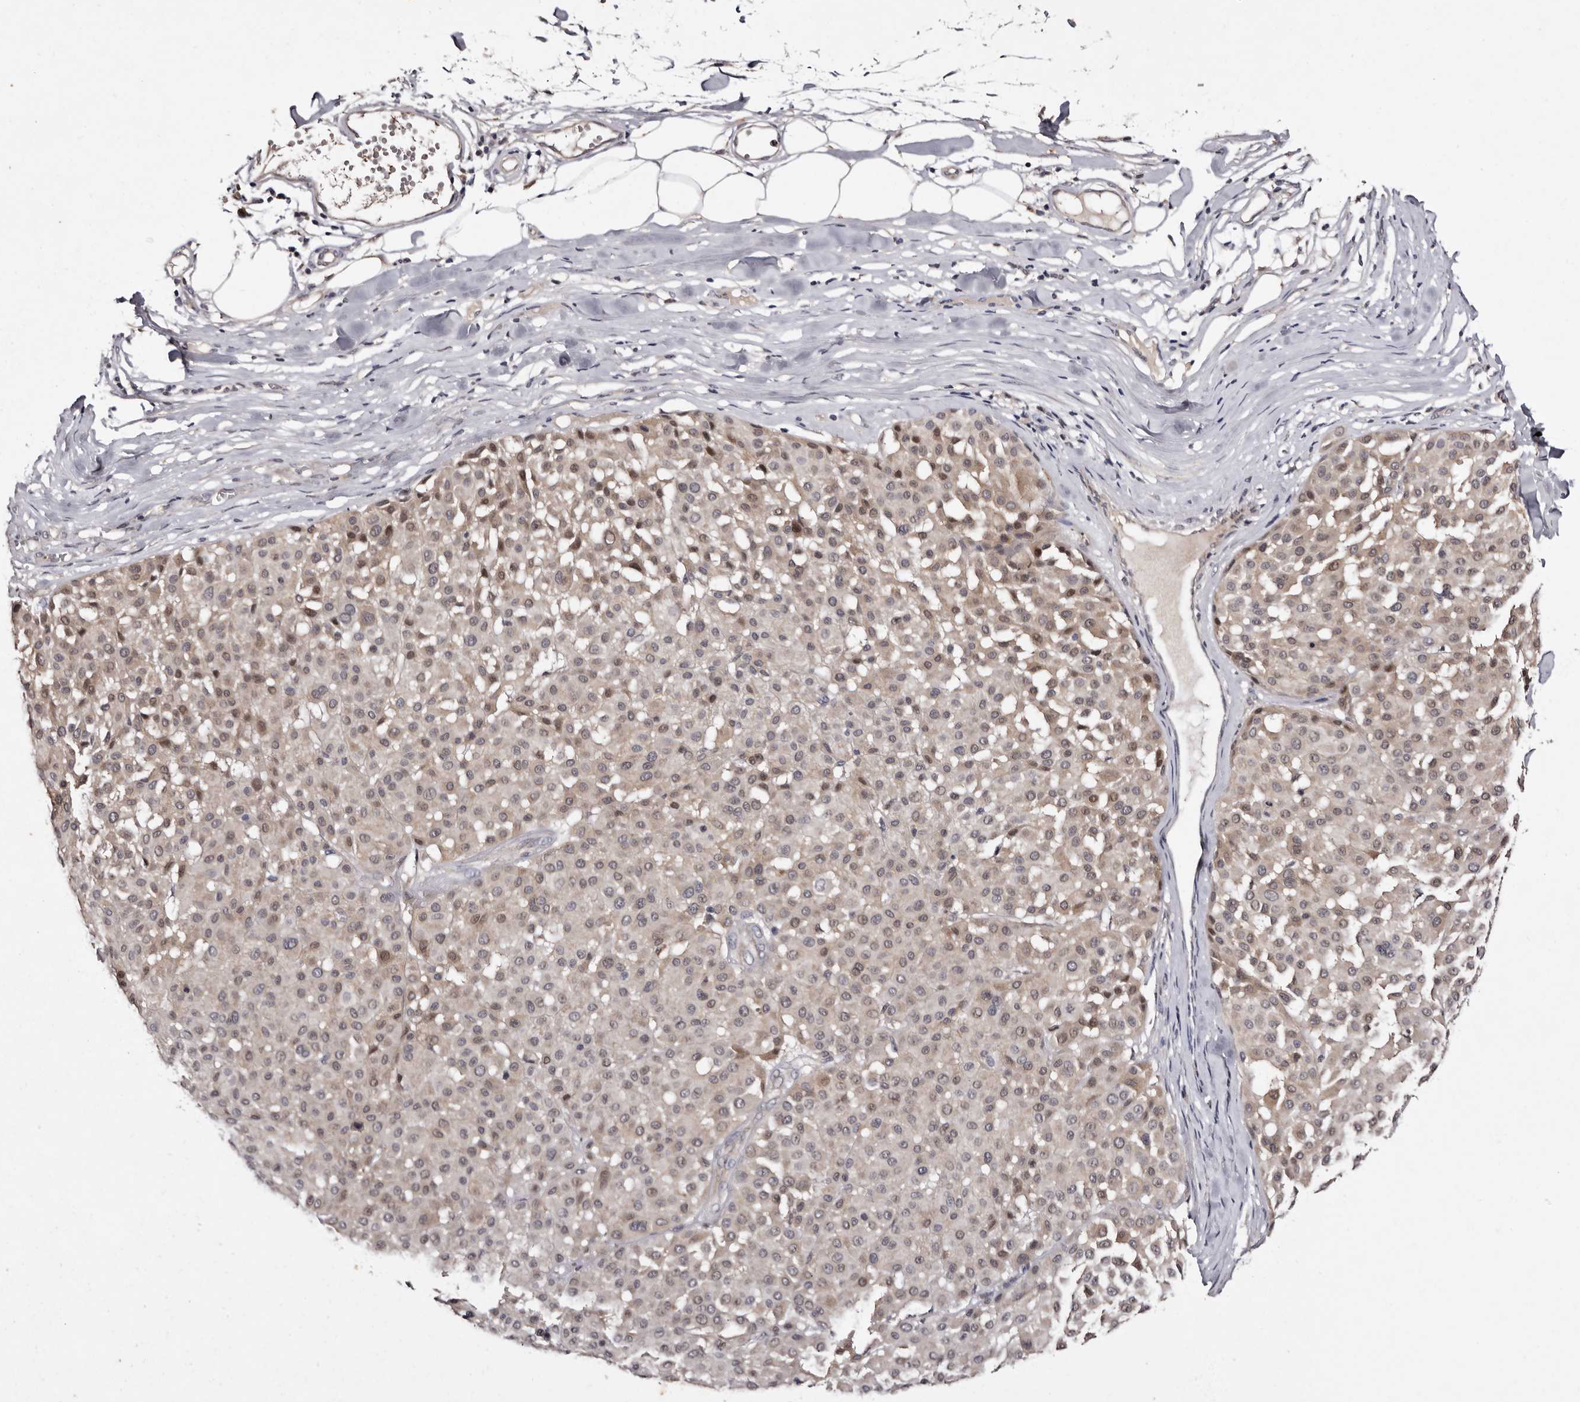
{"staining": {"intensity": "weak", "quantity": "25%-75%", "location": "cytoplasmic/membranous,nuclear"}, "tissue": "melanoma", "cell_type": "Tumor cells", "image_type": "cancer", "snomed": [{"axis": "morphology", "description": "Malignant melanoma, Metastatic site"}, {"axis": "topography", "description": "Soft tissue"}], "caption": "Immunohistochemistry (IHC) histopathology image of neoplastic tissue: human melanoma stained using IHC shows low levels of weak protein expression localized specifically in the cytoplasmic/membranous and nuclear of tumor cells, appearing as a cytoplasmic/membranous and nuclear brown color.", "gene": "LANCL2", "patient": {"sex": "male", "age": 41}}